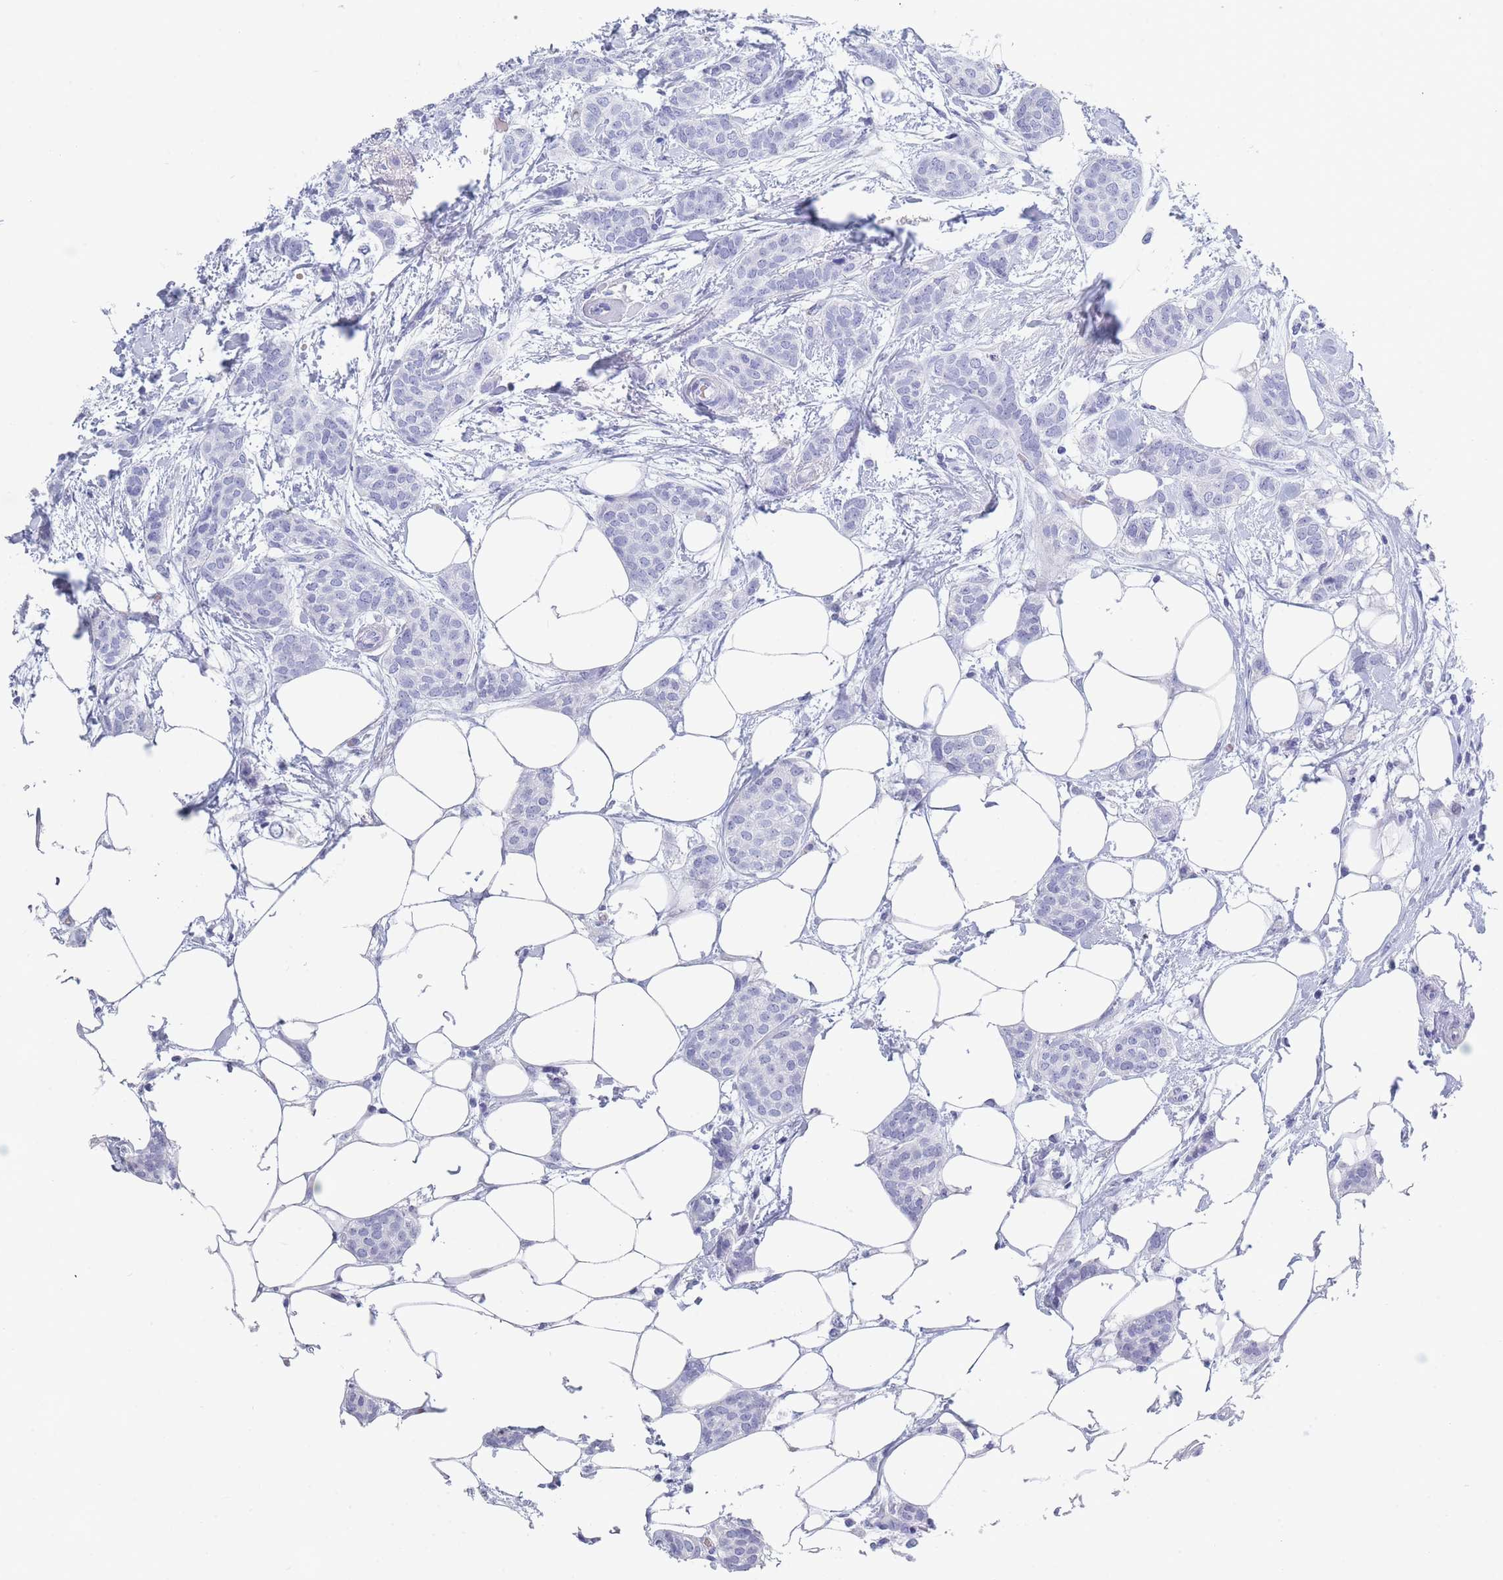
{"staining": {"intensity": "negative", "quantity": "none", "location": "none"}, "tissue": "breast cancer", "cell_type": "Tumor cells", "image_type": "cancer", "snomed": [{"axis": "morphology", "description": "Duct carcinoma"}, {"axis": "topography", "description": "Breast"}], "caption": "The histopathology image shows no staining of tumor cells in breast cancer (intraductal carcinoma).", "gene": "OR5D16", "patient": {"sex": "female", "age": 72}}